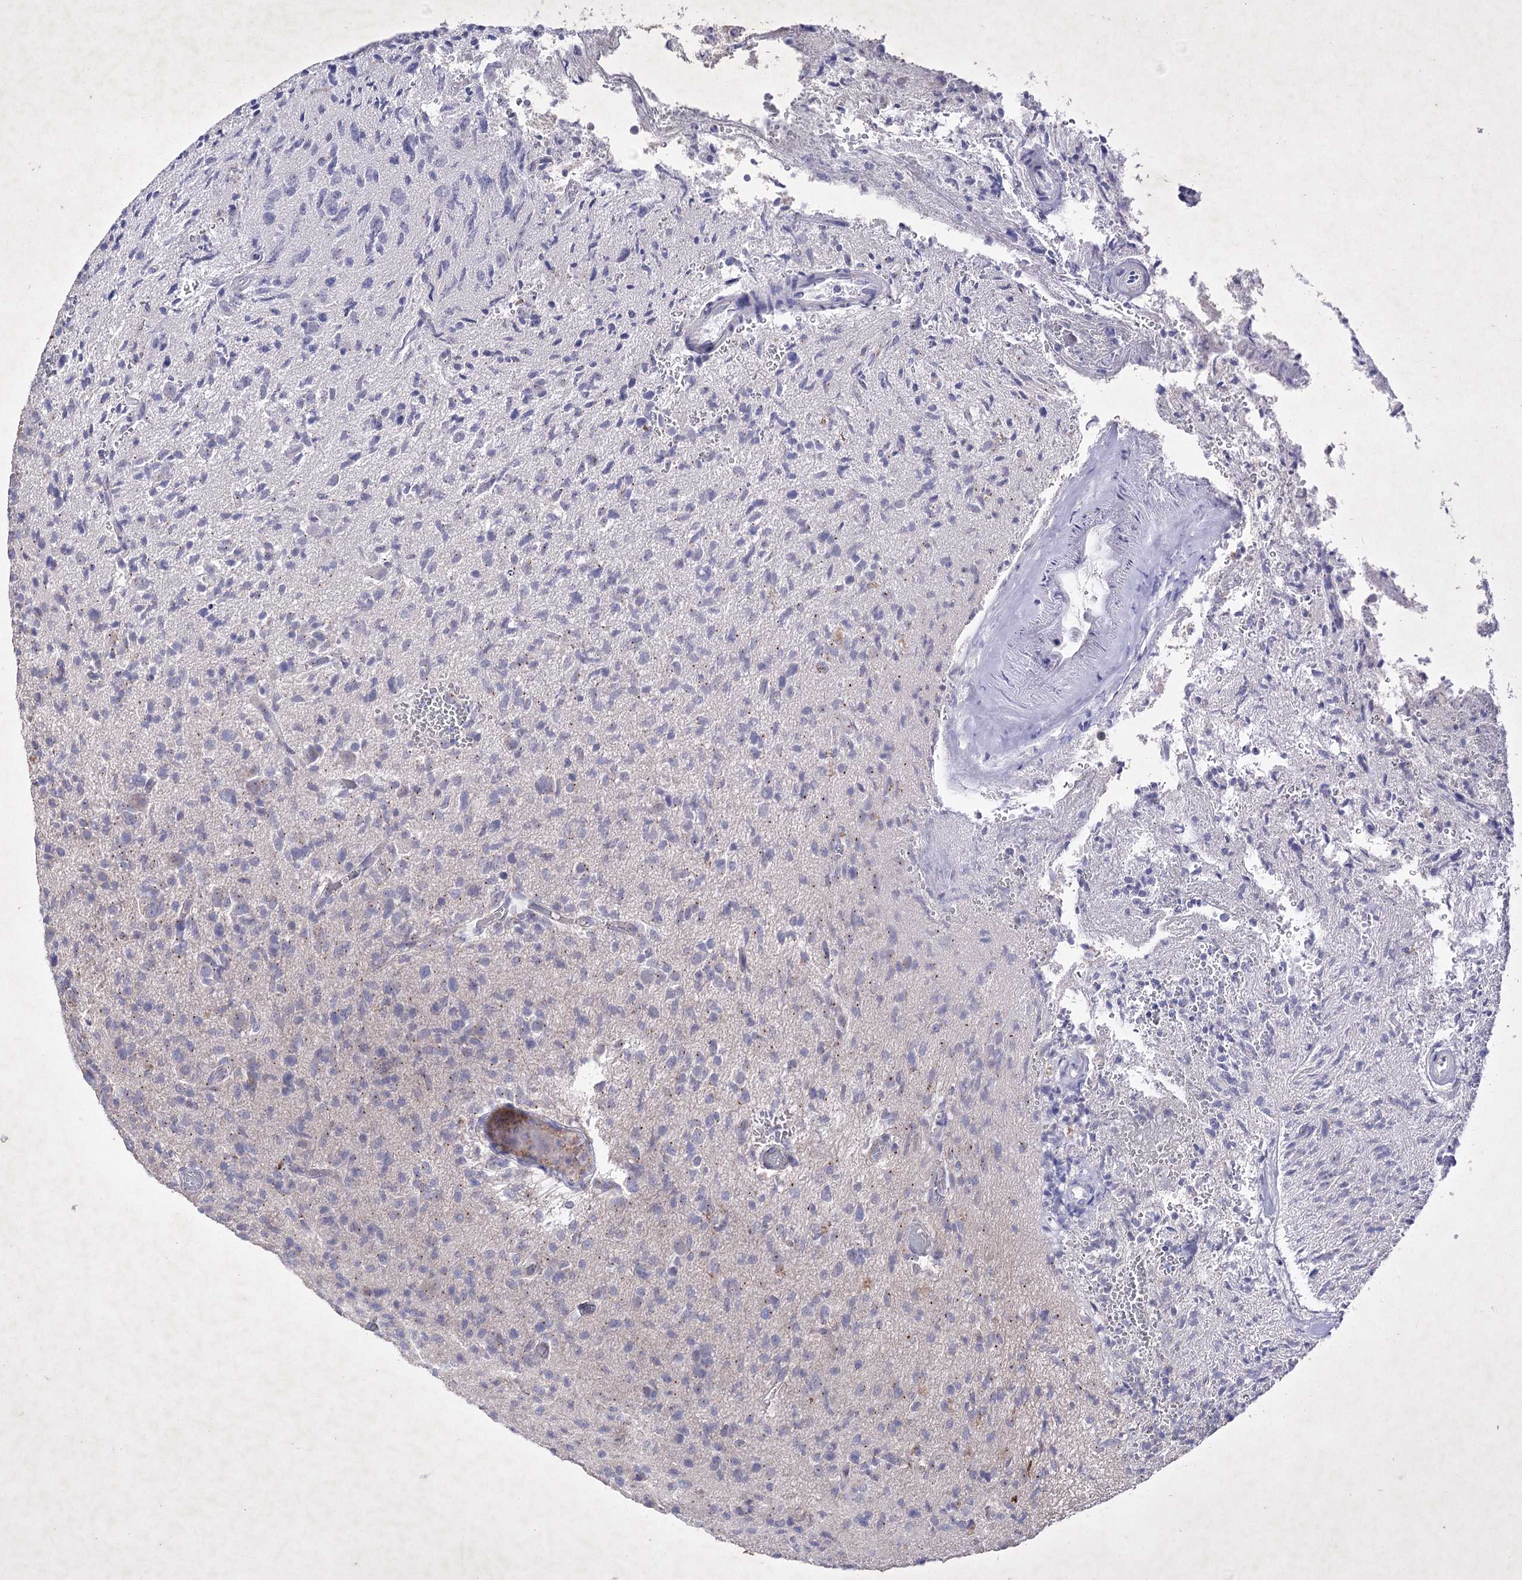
{"staining": {"intensity": "negative", "quantity": "none", "location": "none"}, "tissue": "glioma", "cell_type": "Tumor cells", "image_type": "cancer", "snomed": [{"axis": "morphology", "description": "Glioma, malignant, High grade"}, {"axis": "topography", "description": "Brain"}], "caption": "DAB (3,3'-diaminobenzidine) immunohistochemical staining of human malignant high-grade glioma displays no significant expression in tumor cells. (DAB (3,3'-diaminobenzidine) immunohistochemistry, high magnification).", "gene": "COX15", "patient": {"sex": "female", "age": 57}}